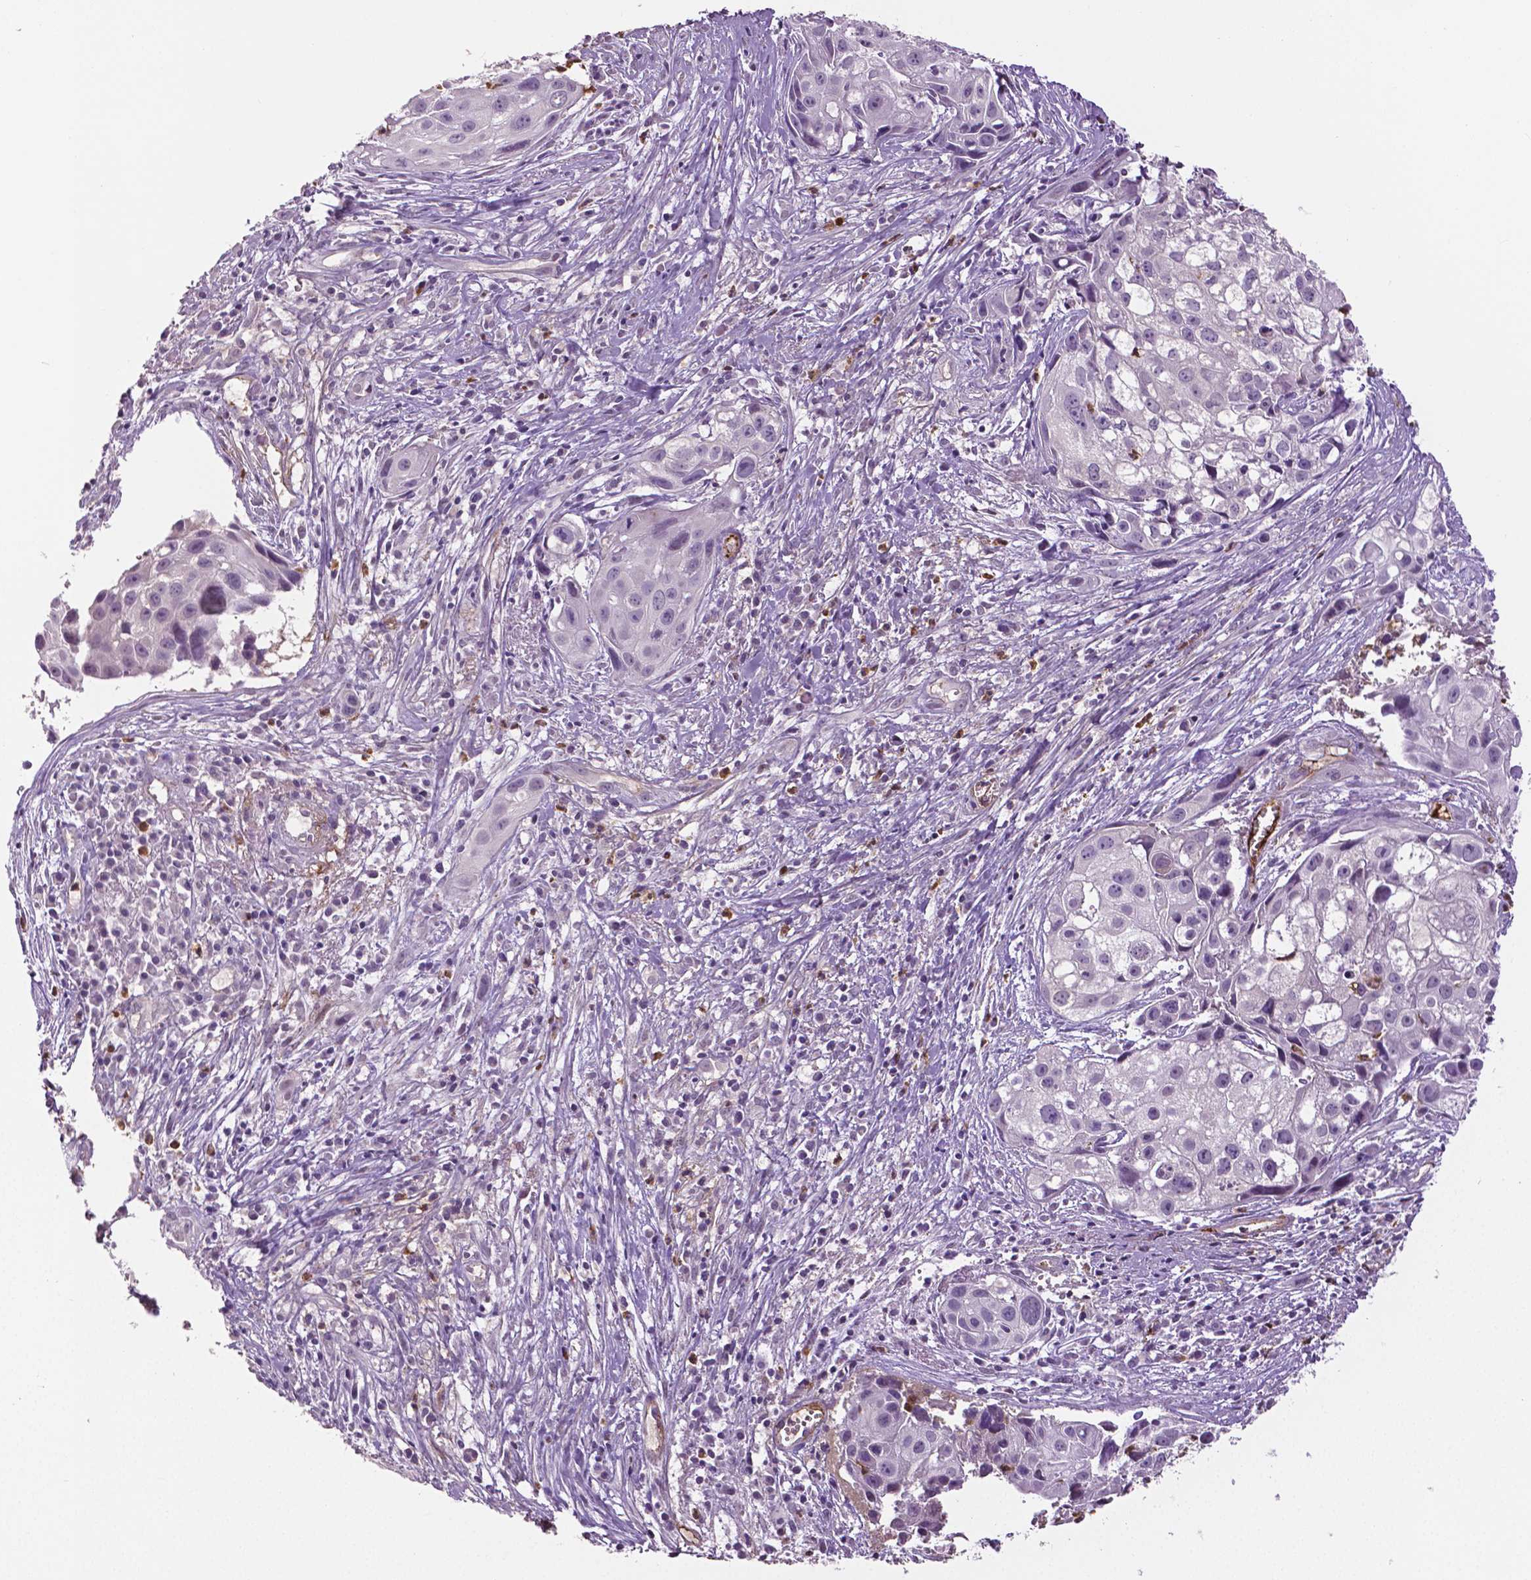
{"staining": {"intensity": "negative", "quantity": "none", "location": "none"}, "tissue": "cervical cancer", "cell_type": "Tumor cells", "image_type": "cancer", "snomed": [{"axis": "morphology", "description": "Squamous cell carcinoma, NOS"}, {"axis": "topography", "description": "Cervix"}], "caption": "Tumor cells are negative for brown protein staining in cervical cancer.", "gene": "PTPN5", "patient": {"sex": "female", "age": 53}}